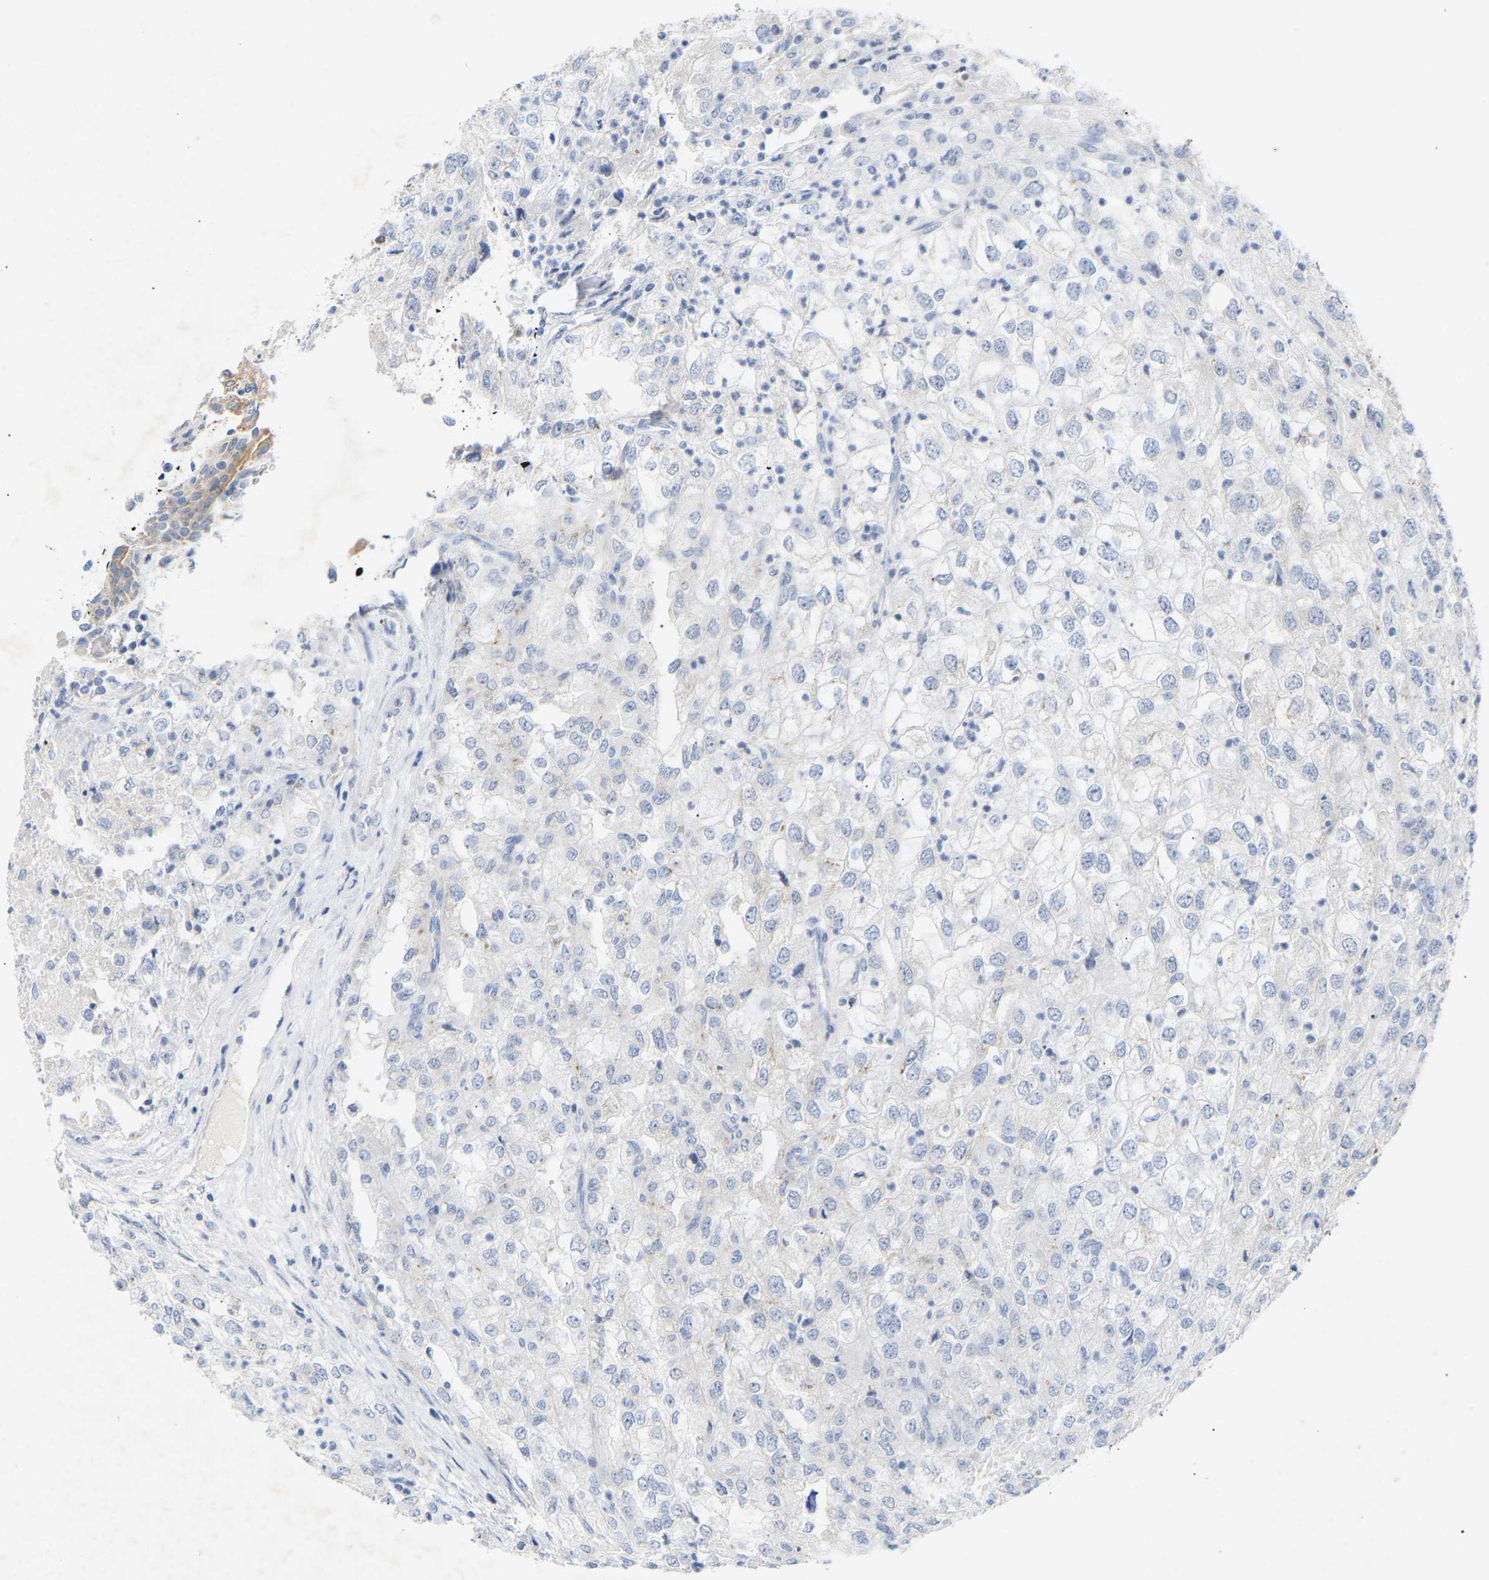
{"staining": {"intensity": "negative", "quantity": "none", "location": "none"}, "tissue": "renal cancer", "cell_type": "Tumor cells", "image_type": "cancer", "snomed": [{"axis": "morphology", "description": "Adenocarcinoma, NOS"}, {"axis": "topography", "description": "Kidney"}], "caption": "Immunohistochemistry micrograph of neoplastic tissue: human adenocarcinoma (renal) stained with DAB displays no significant protein staining in tumor cells.", "gene": "PEX1", "patient": {"sex": "female", "age": 54}}